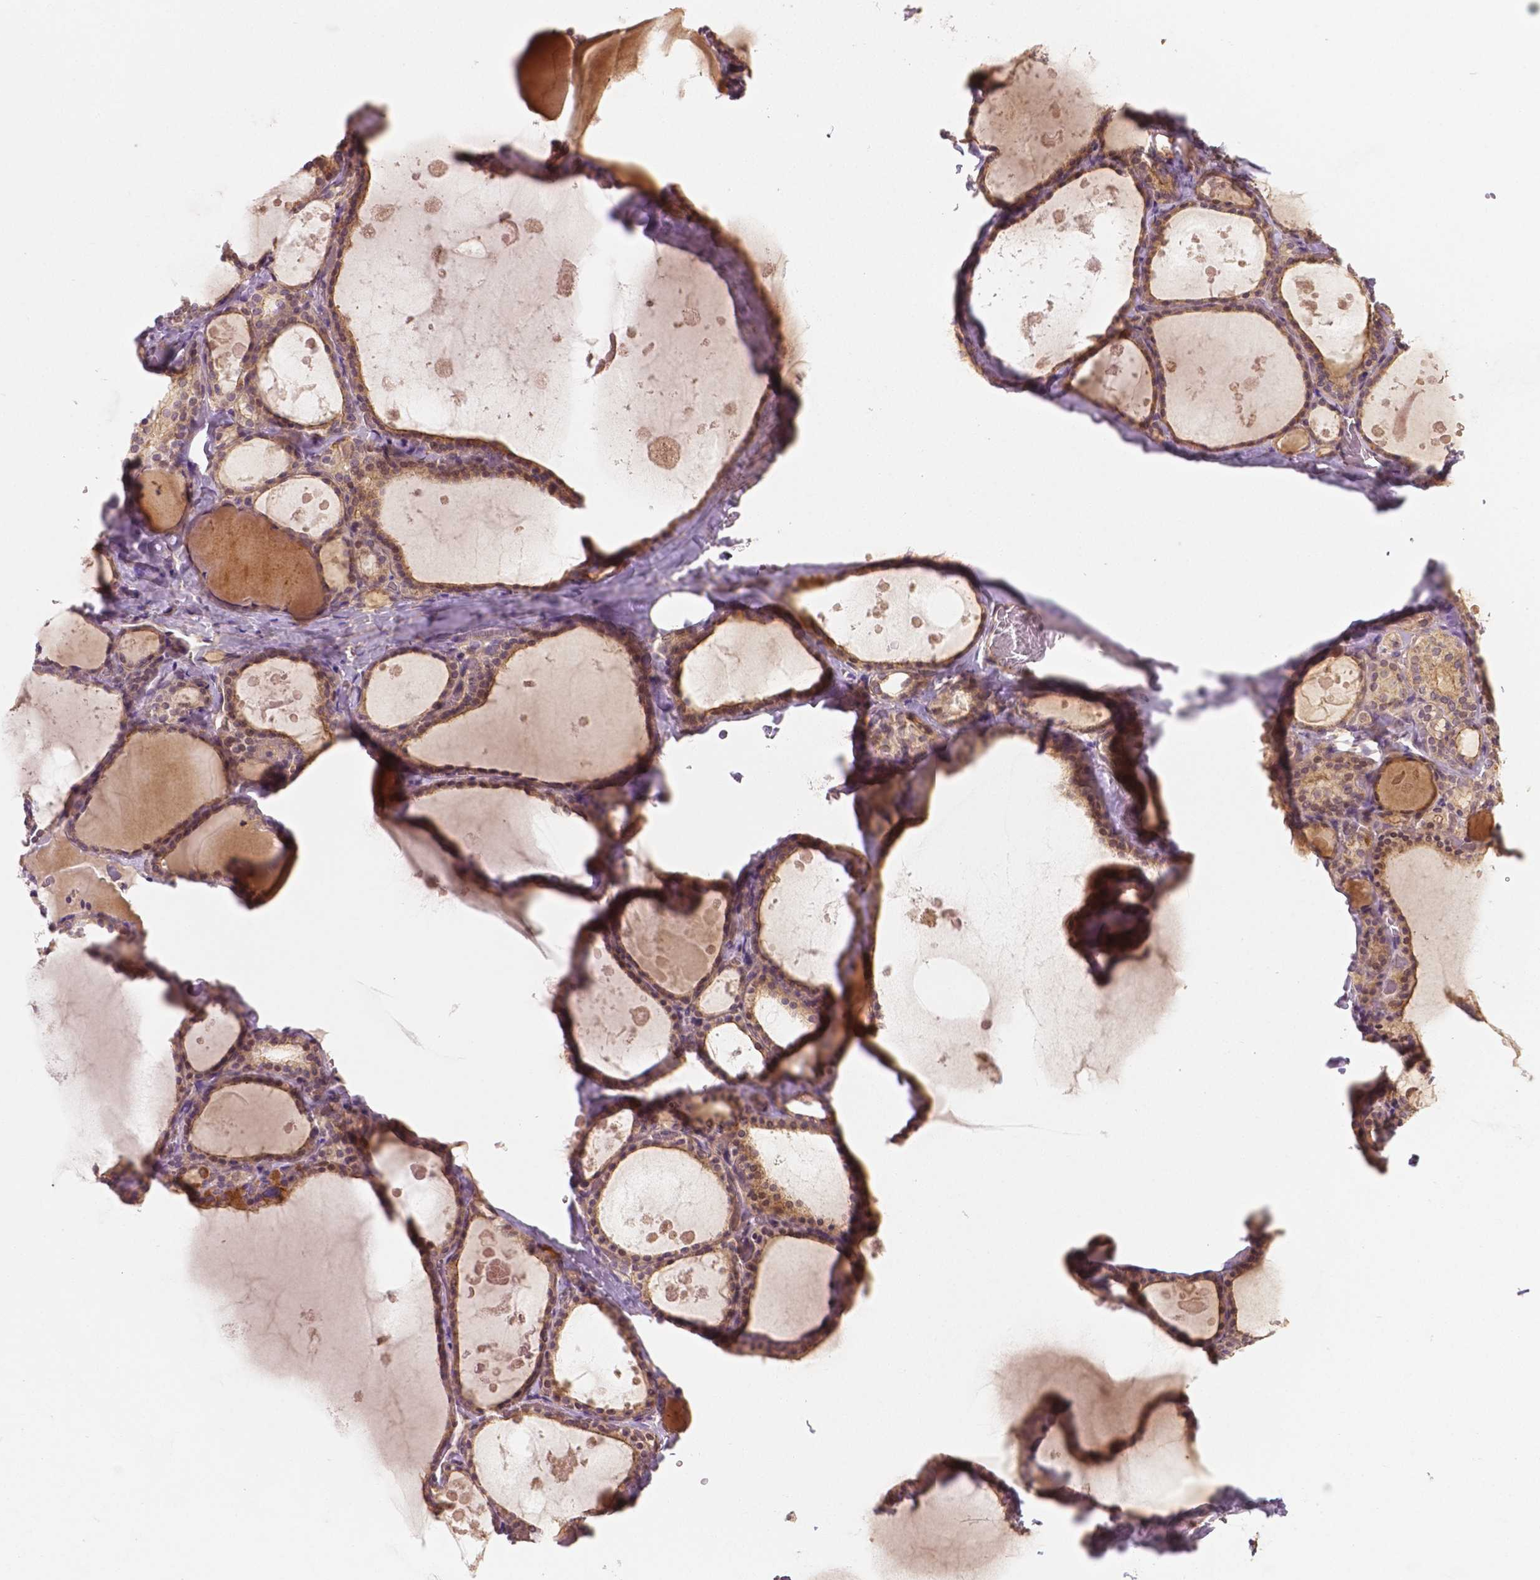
{"staining": {"intensity": "moderate", "quantity": ">75%", "location": "cytoplasmic/membranous"}, "tissue": "thyroid gland", "cell_type": "Glandular cells", "image_type": "normal", "snomed": [{"axis": "morphology", "description": "Normal tissue, NOS"}, {"axis": "topography", "description": "Thyroid gland"}], "caption": "Unremarkable thyroid gland was stained to show a protein in brown. There is medium levels of moderate cytoplasmic/membranous positivity in about >75% of glandular cells. (DAB = brown stain, brightfield microscopy at high magnification).", "gene": "CLBA1", "patient": {"sex": "male", "age": 56}}